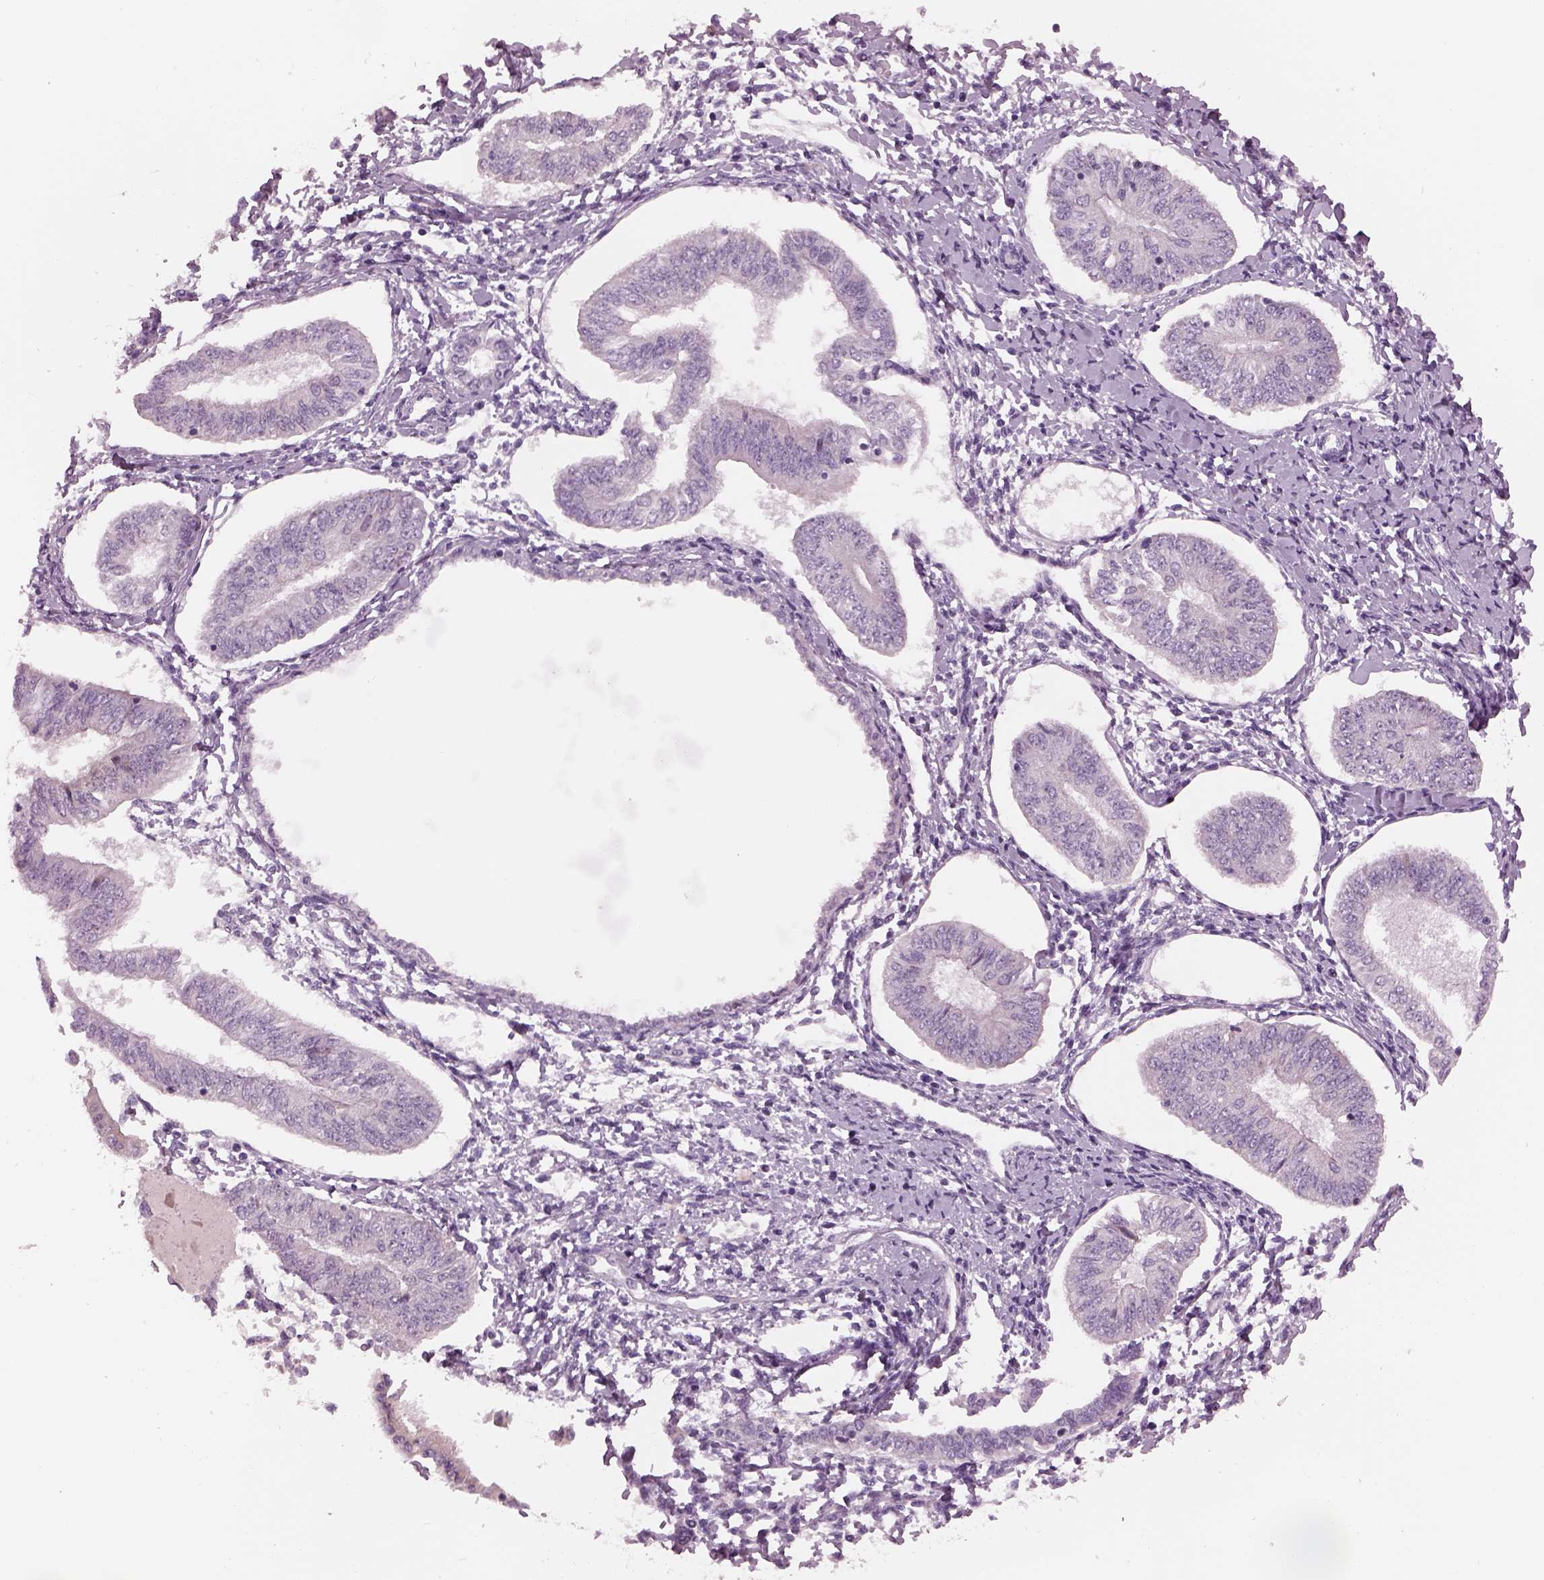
{"staining": {"intensity": "negative", "quantity": "none", "location": "none"}, "tissue": "endometrial cancer", "cell_type": "Tumor cells", "image_type": "cancer", "snomed": [{"axis": "morphology", "description": "Adenocarcinoma, NOS"}, {"axis": "topography", "description": "Endometrium"}], "caption": "DAB immunohistochemical staining of human adenocarcinoma (endometrial) shows no significant positivity in tumor cells. (Immunohistochemistry (ihc), brightfield microscopy, high magnification).", "gene": "CYLC1", "patient": {"sex": "female", "age": 58}}